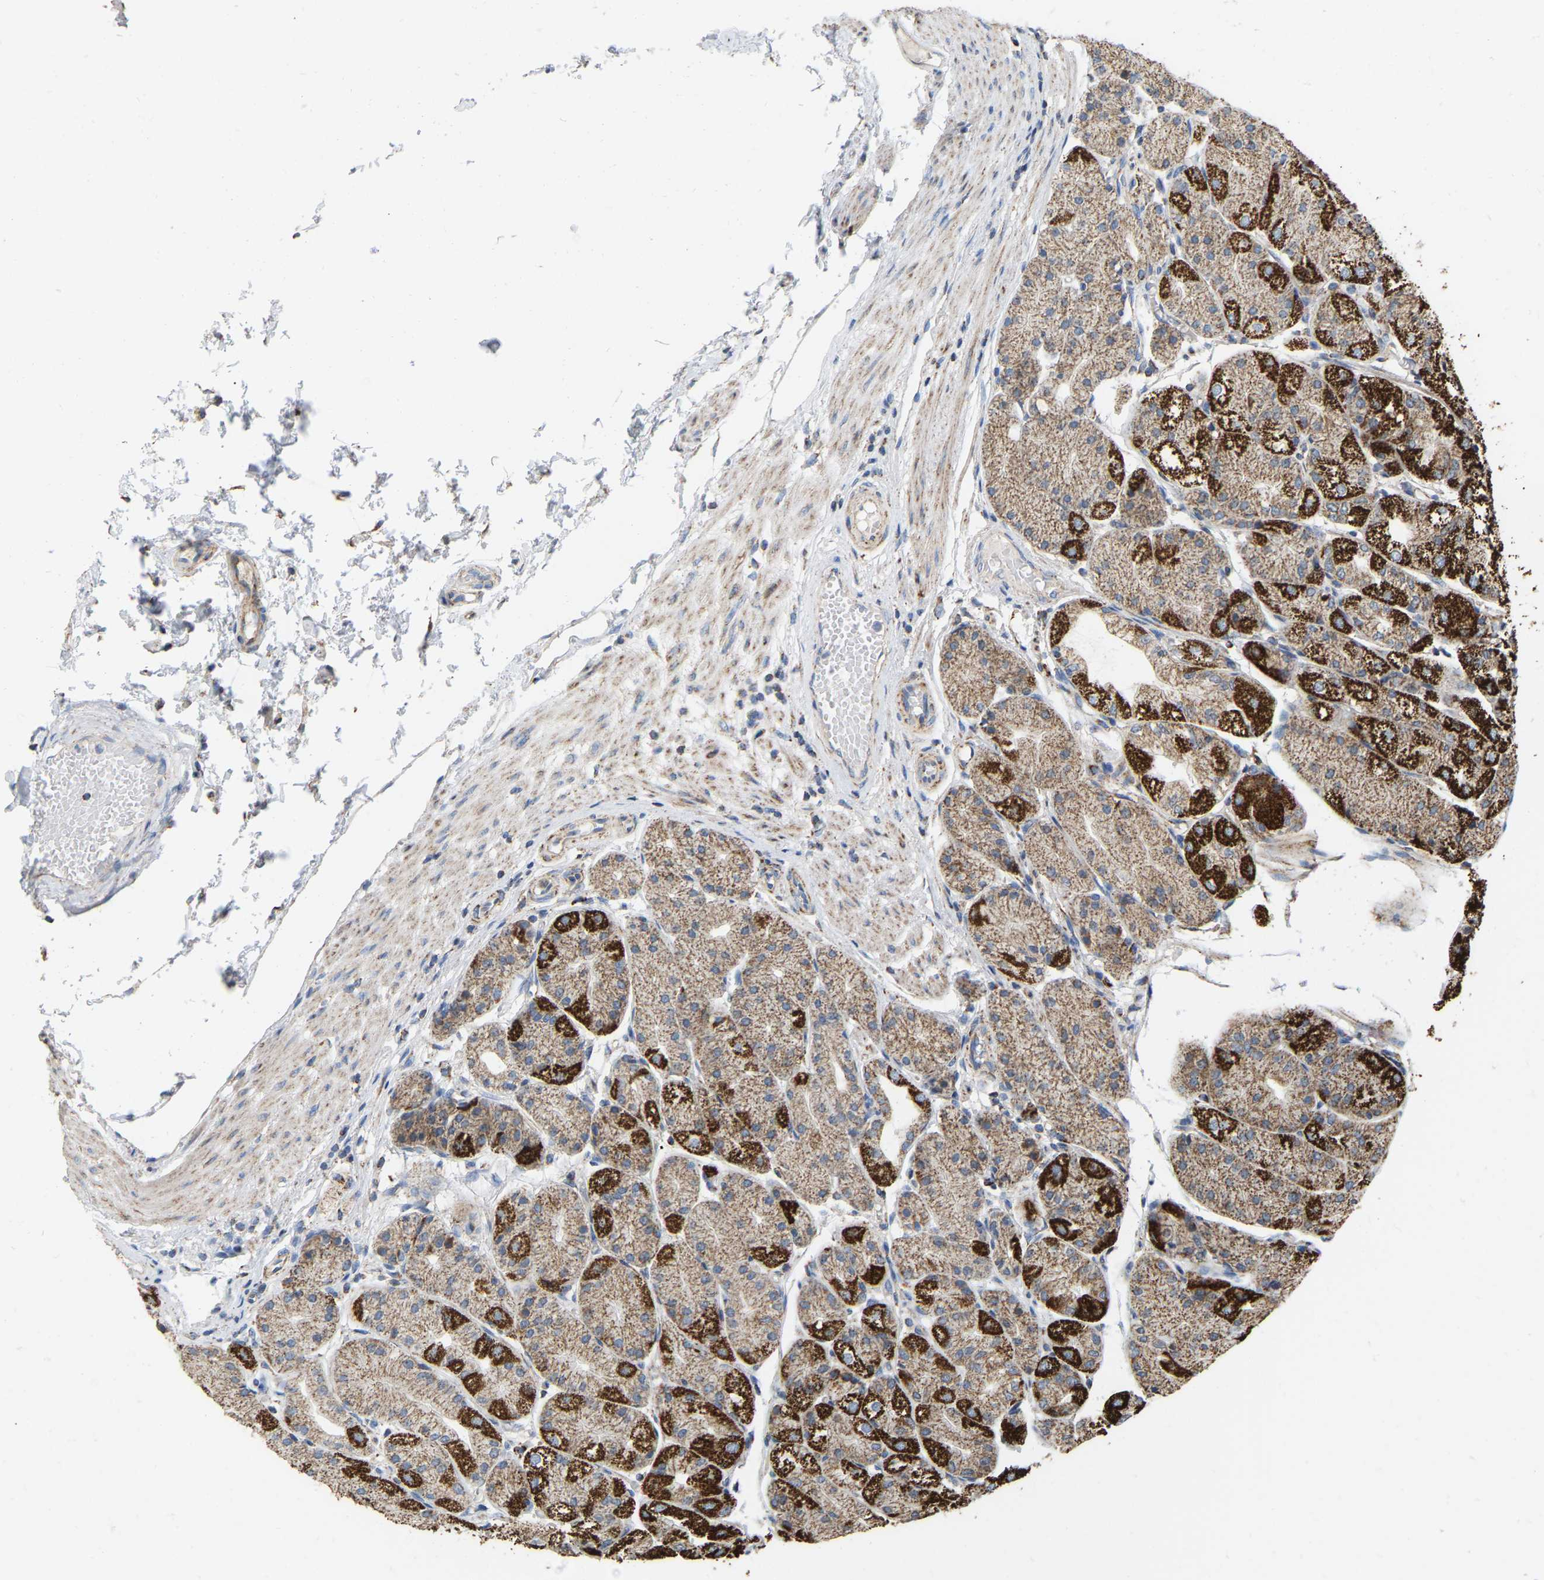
{"staining": {"intensity": "strong", "quantity": "25%-75%", "location": "cytoplasmic/membranous"}, "tissue": "stomach", "cell_type": "Glandular cells", "image_type": "normal", "snomed": [{"axis": "morphology", "description": "Normal tissue, NOS"}, {"axis": "topography", "description": "Stomach, upper"}], "caption": "A brown stain shows strong cytoplasmic/membranous staining of a protein in glandular cells of normal stomach.", "gene": "CBLB", "patient": {"sex": "male", "age": 72}}